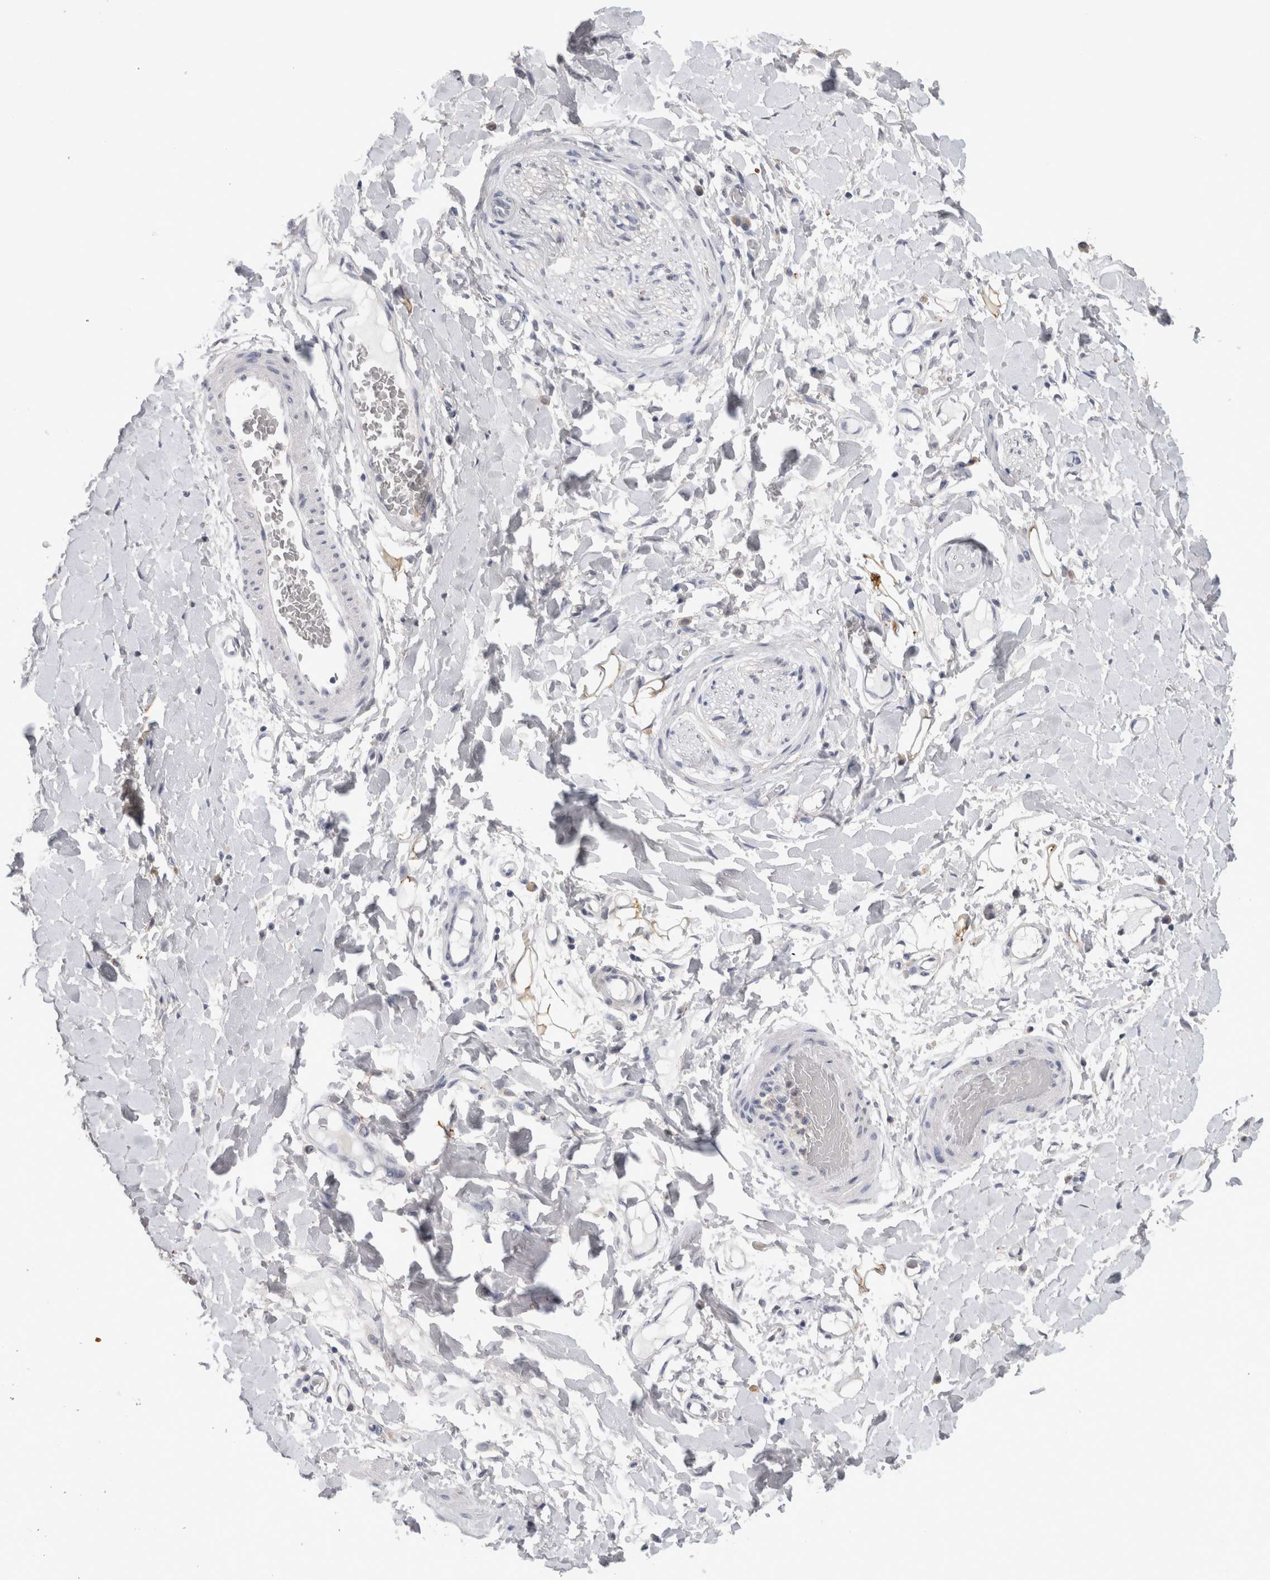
{"staining": {"intensity": "negative", "quantity": "none", "location": "none"}, "tissue": "adipose tissue", "cell_type": "Adipocytes", "image_type": "normal", "snomed": [{"axis": "morphology", "description": "Normal tissue, NOS"}, {"axis": "morphology", "description": "Adenocarcinoma, NOS"}, {"axis": "topography", "description": "Esophagus"}], "caption": "The micrograph demonstrates no significant staining in adipocytes of adipose tissue. (Brightfield microscopy of DAB (3,3'-diaminobenzidine) immunohistochemistry (IHC) at high magnification).", "gene": "CNTFR", "patient": {"sex": "male", "age": 62}}